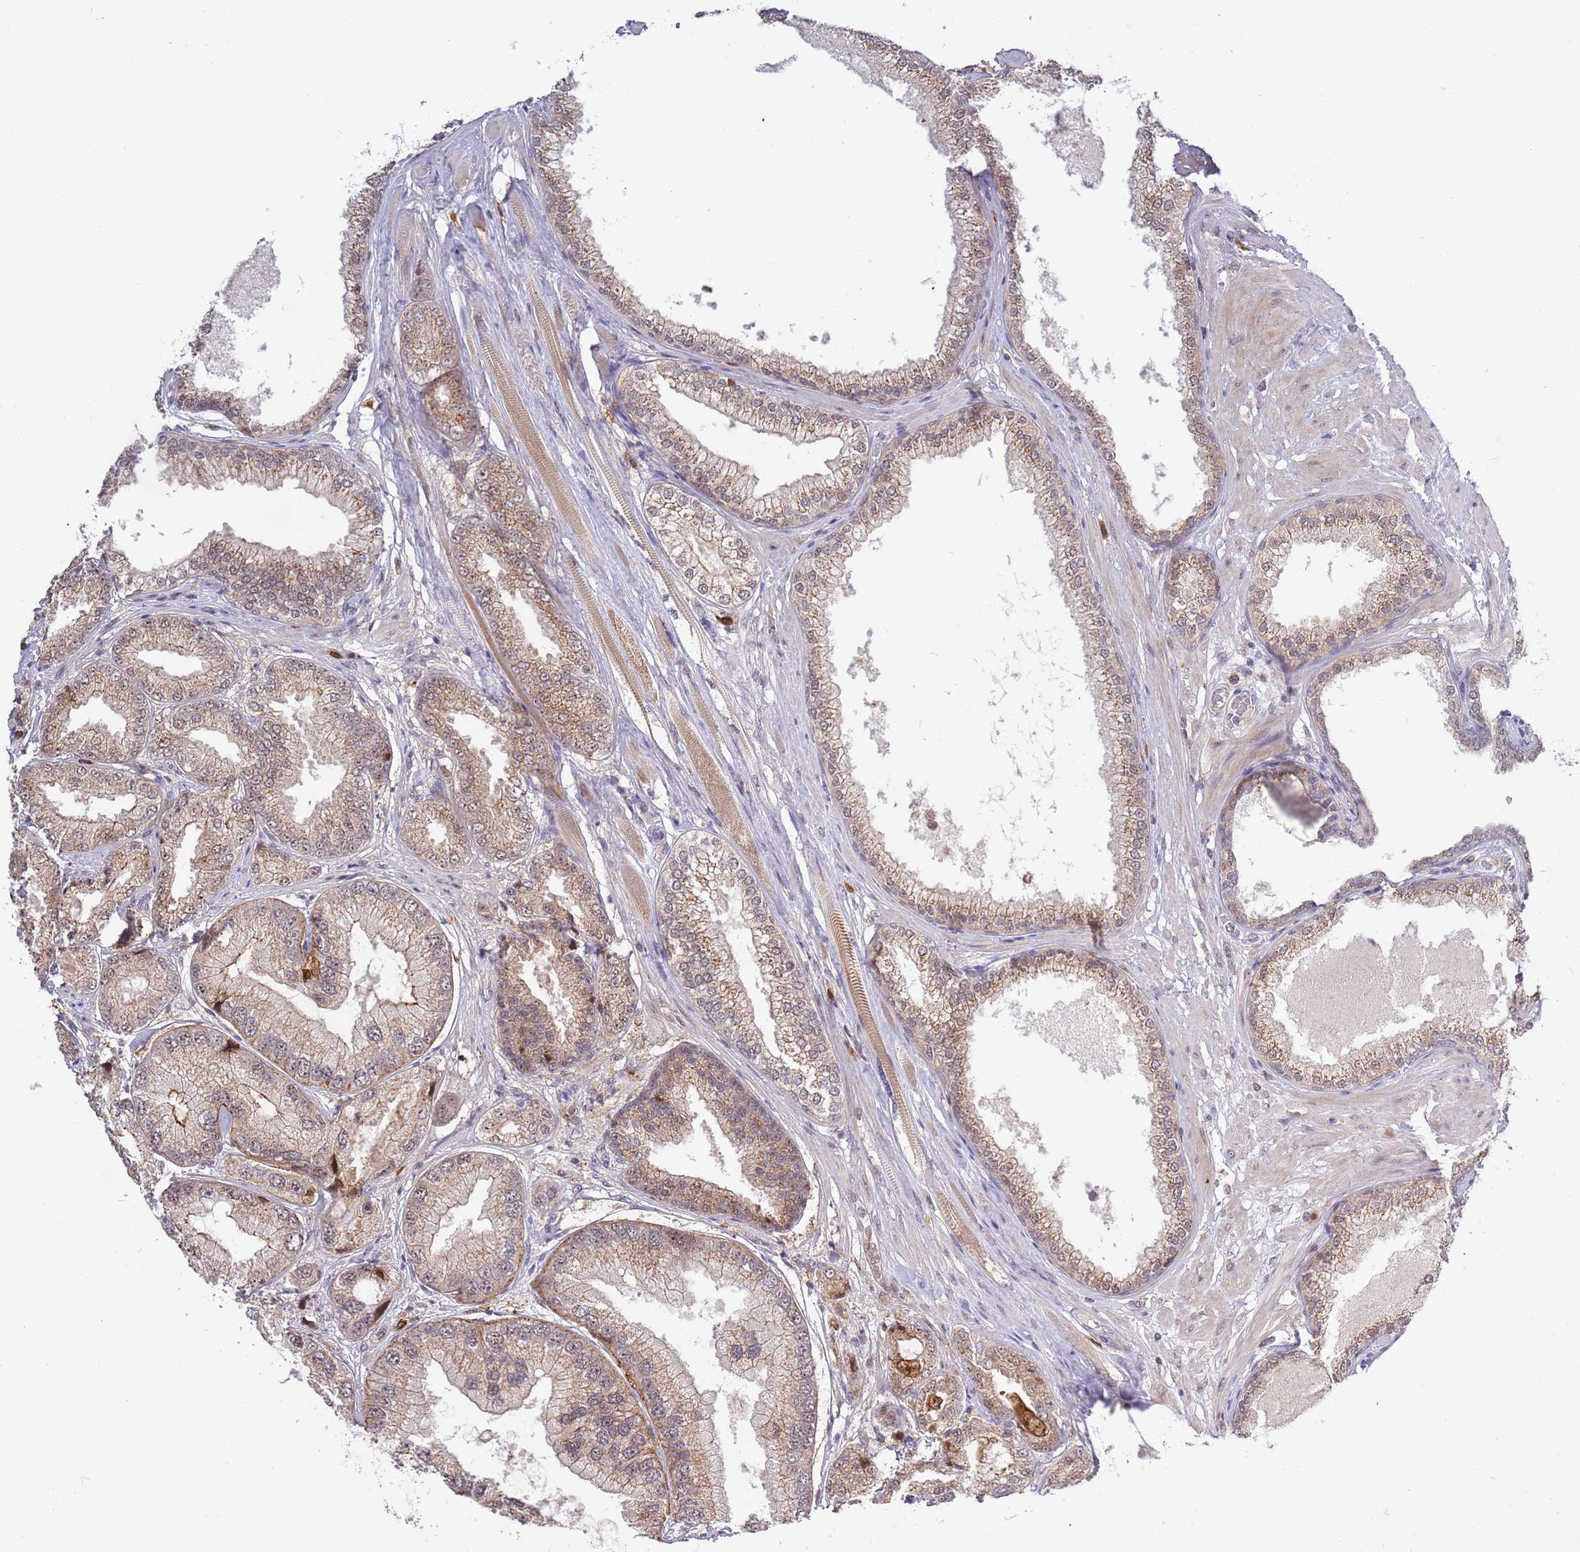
{"staining": {"intensity": "moderate", "quantity": ">75%", "location": "cytoplasmic/membranous,nuclear"}, "tissue": "prostate cancer", "cell_type": "Tumor cells", "image_type": "cancer", "snomed": [{"axis": "morphology", "description": "Adenocarcinoma, High grade"}, {"axis": "topography", "description": "Prostate"}], "caption": "Brown immunohistochemical staining in high-grade adenocarcinoma (prostate) demonstrates moderate cytoplasmic/membranous and nuclear expression in approximately >75% of tumor cells.", "gene": "CCNJL", "patient": {"sex": "male", "age": 71}}